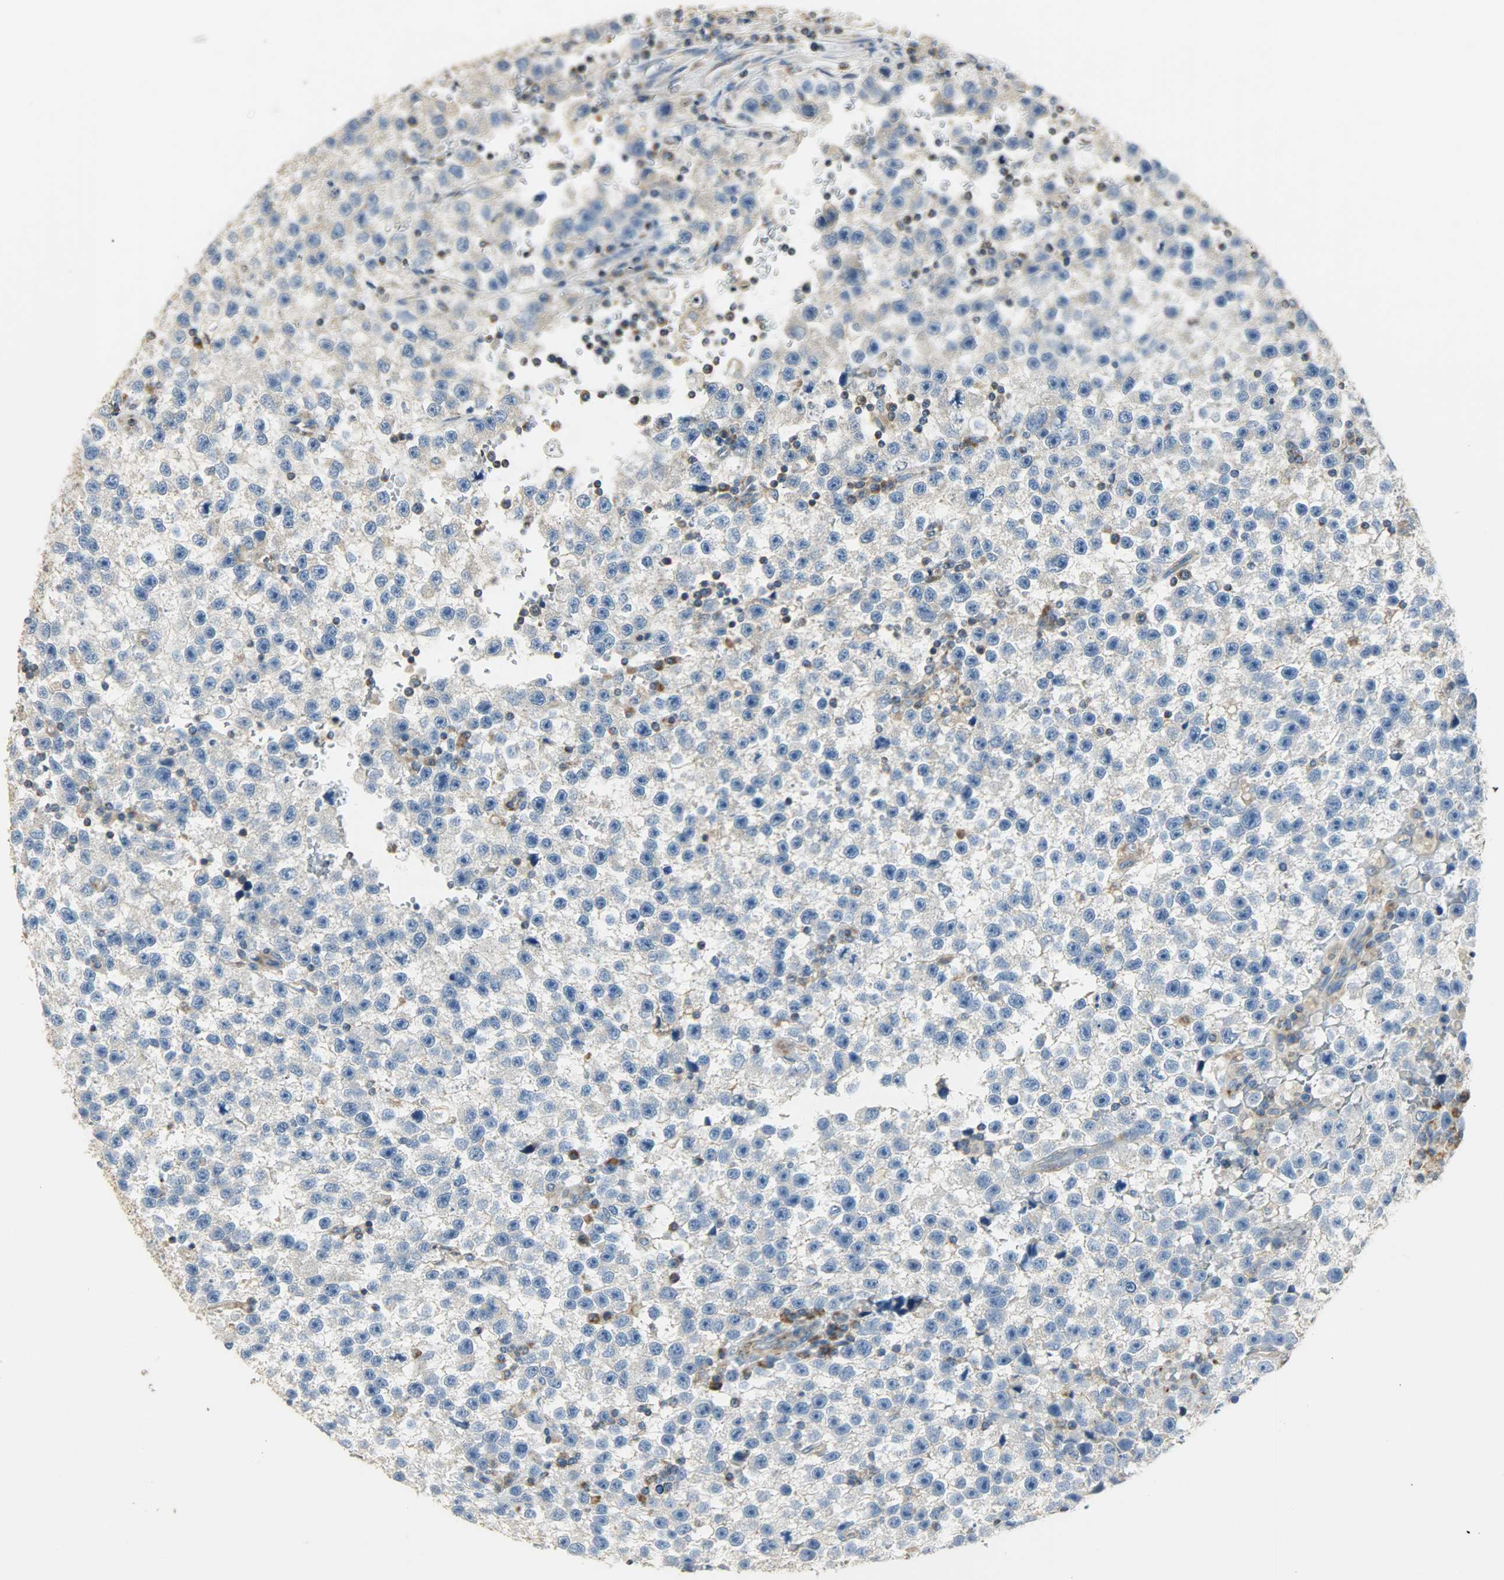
{"staining": {"intensity": "weak", "quantity": "<25%", "location": "cytoplasmic/membranous"}, "tissue": "testis cancer", "cell_type": "Tumor cells", "image_type": "cancer", "snomed": [{"axis": "morphology", "description": "Seminoma, NOS"}, {"axis": "topography", "description": "Testis"}], "caption": "Tumor cells are negative for brown protein staining in seminoma (testis). (DAB (3,3'-diaminobenzidine) immunohistochemistry visualized using brightfield microscopy, high magnification).", "gene": "NNT", "patient": {"sex": "male", "age": 33}}